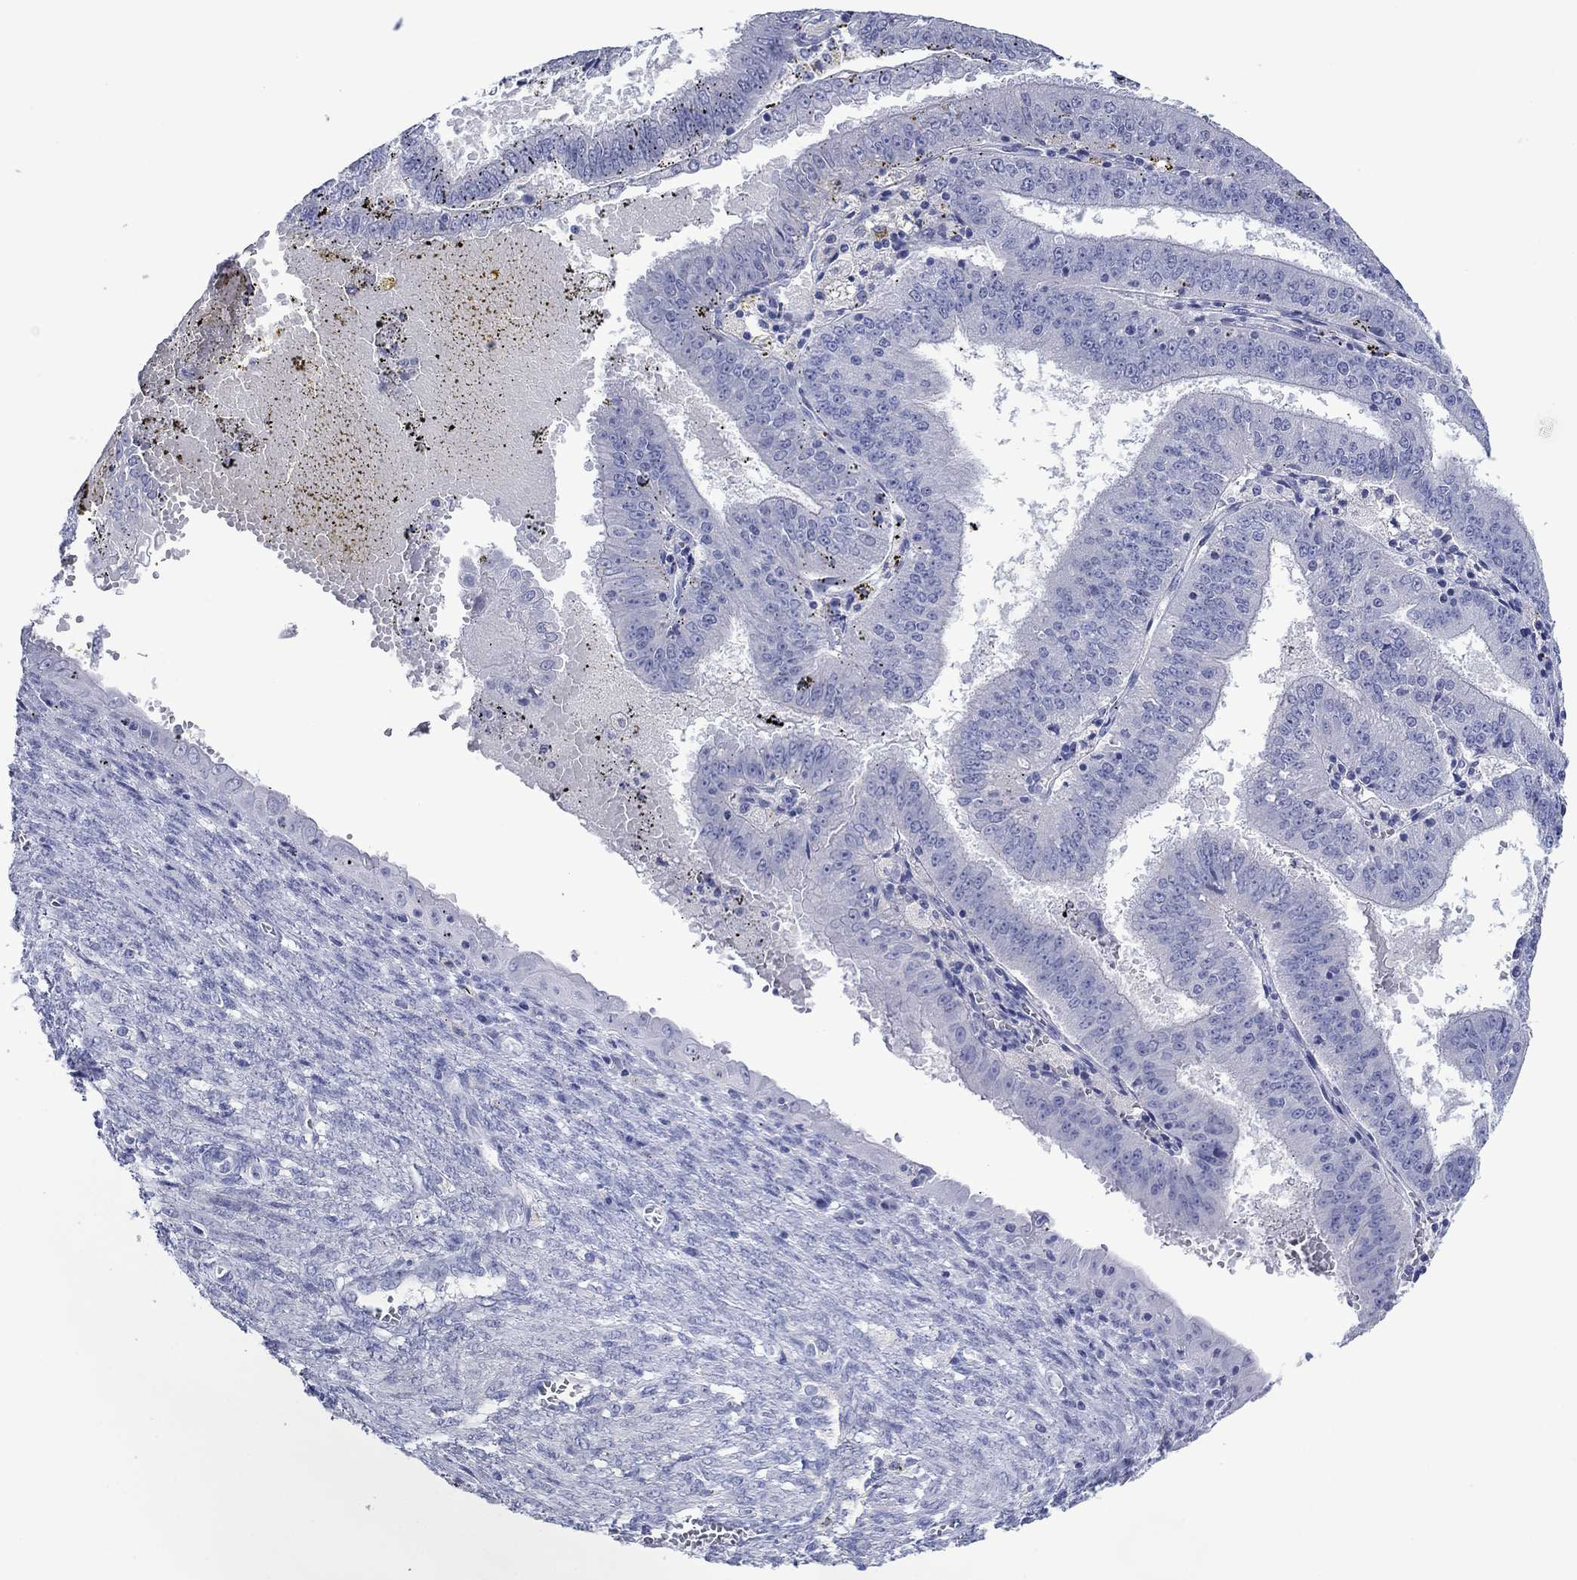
{"staining": {"intensity": "negative", "quantity": "none", "location": "none"}, "tissue": "endometrial cancer", "cell_type": "Tumor cells", "image_type": "cancer", "snomed": [{"axis": "morphology", "description": "Adenocarcinoma, NOS"}, {"axis": "topography", "description": "Endometrium"}], "caption": "Immunohistochemistry (IHC) photomicrograph of adenocarcinoma (endometrial) stained for a protein (brown), which demonstrates no staining in tumor cells. (DAB immunohistochemistry, high magnification).", "gene": "MLANA", "patient": {"sex": "female", "age": 66}}